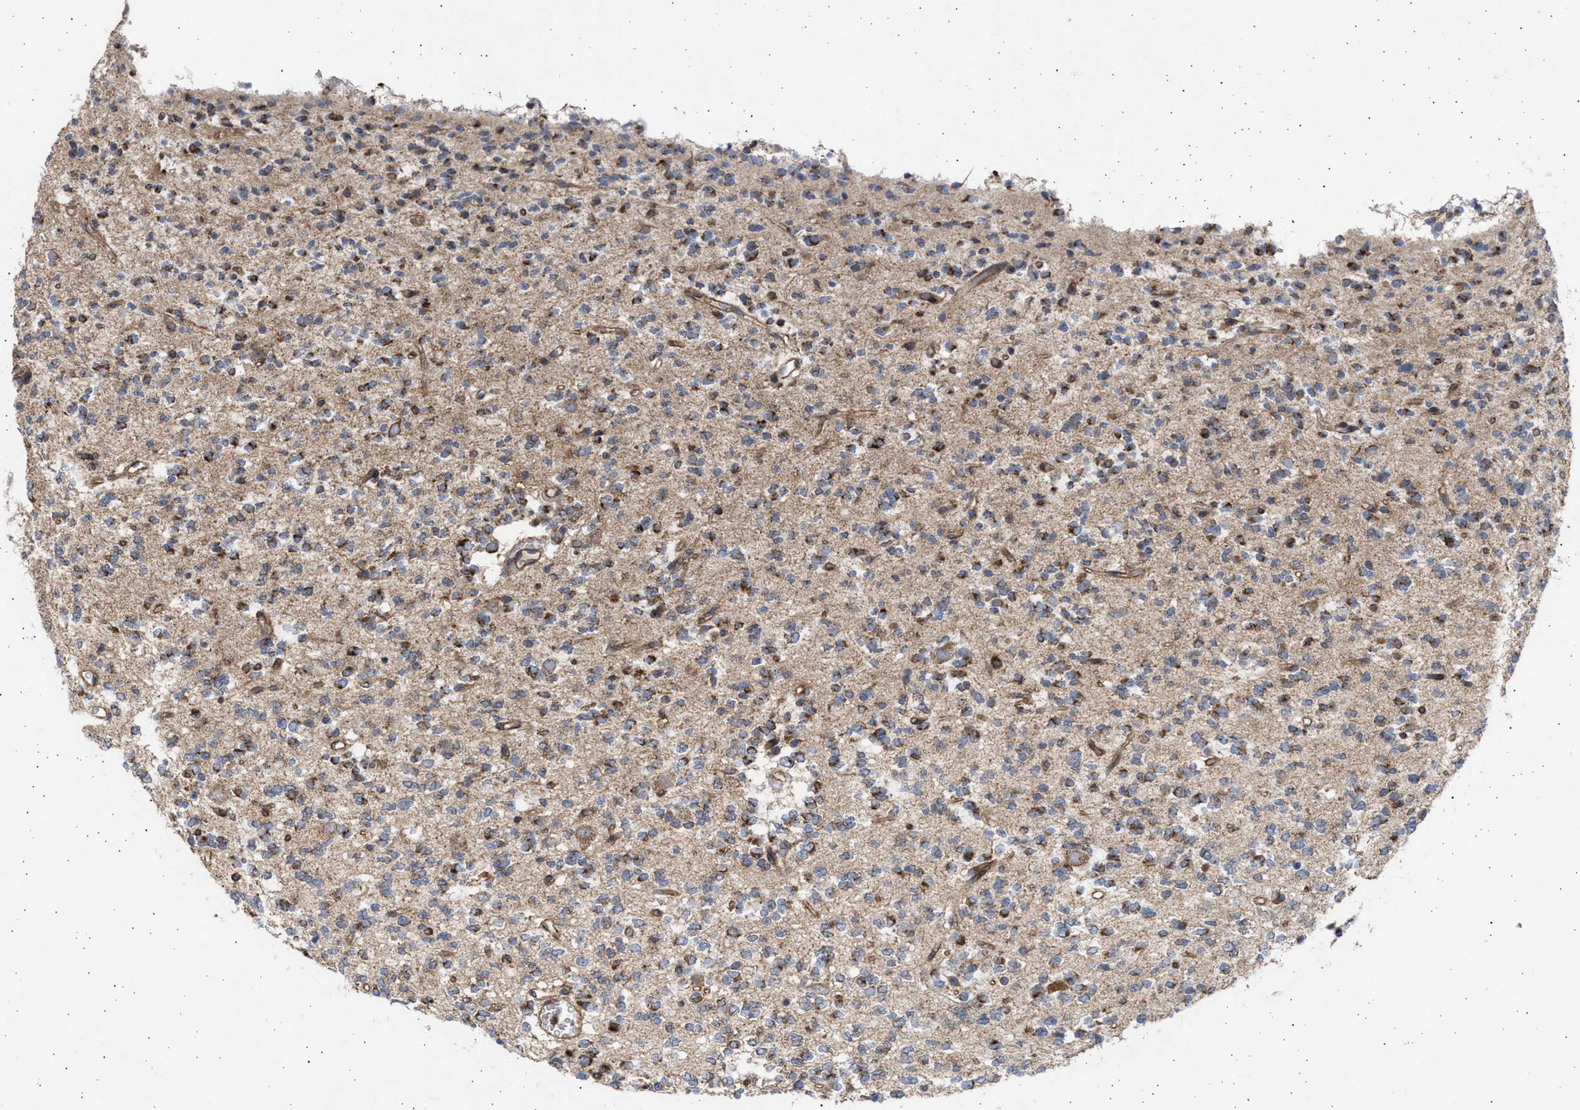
{"staining": {"intensity": "strong", "quantity": "25%-75%", "location": "cytoplasmic/membranous"}, "tissue": "glioma", "cell_type": "Tumor cells", "image_type": "cancer", "snomed": [{"axis": "morphology", "description": "Glioma, malignant, Low grade"}, {"axis": "topography", "description": "Brain"}], "caption": "High-magnification brightfield microscopy of malignant glioma (low-grade) stained with DAB (brown) and counterstained with hematoxylin (blue). tumor cells exhibit strong cytoplasmic/membranous staining is identified in about25%-75% of cells.", "gene": "TTC19", "patient": {"sex": "male", "age": 38}}